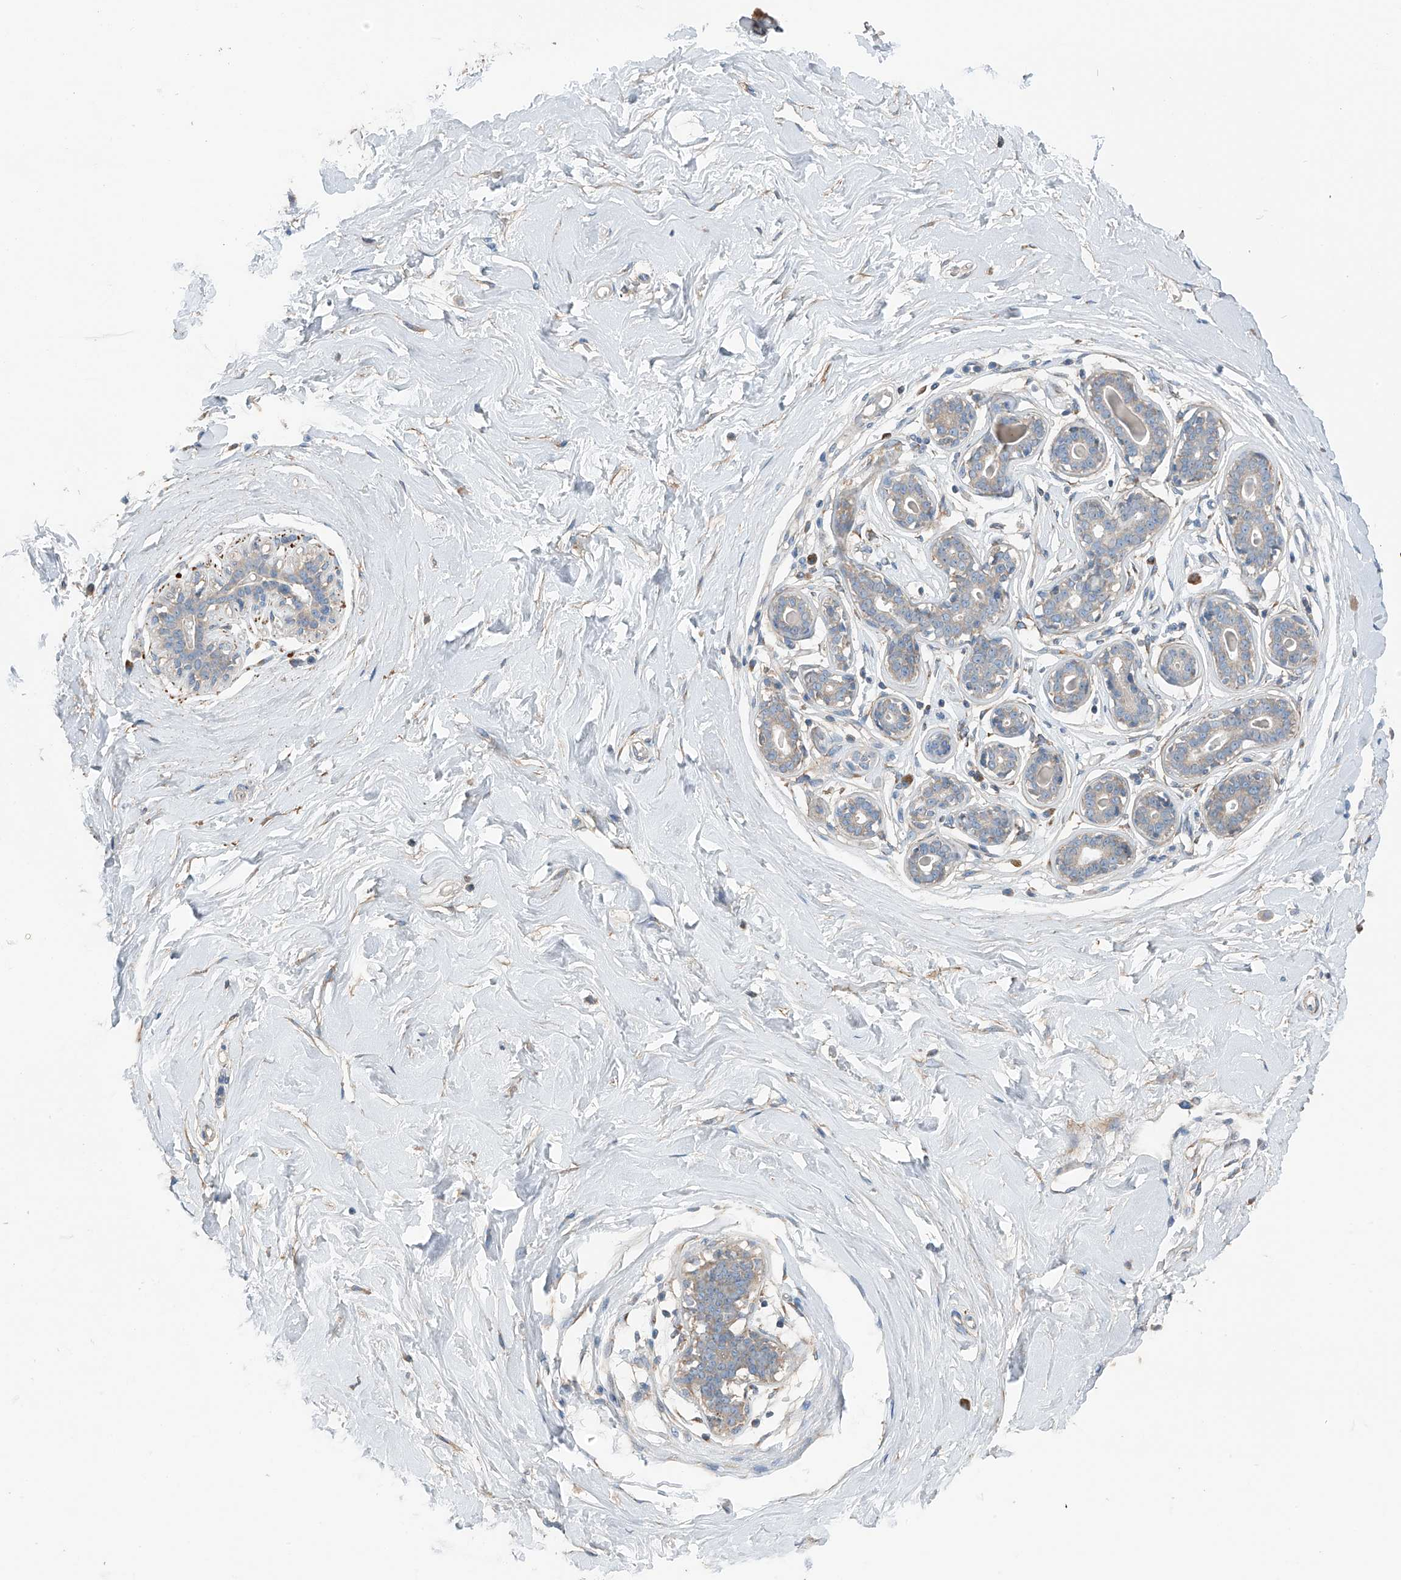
{"staining": {"intensity": "negative", "quantity": "none", "location": "none"}, "tissue": "breast", "cell_type": "Adipocytes", "image_type": "normal", "snomed": [{"axis": "morphology", "description": "Normal tissue, NOS"}, {"axis": "morphology", "description": "Adenoma, NOS"}, {"axis": "topography", "description": "Breast"}], "caption": "Immunohistochemical staining of benign human breast demonstrates no significant positivity in adipocytes. (Brightfield microscopy of DAB (3,3'-diaminobenzidine) IHC at high magnification).", "gene": "GALNTL6", "patient": {"sex": "female", "age": 23}}